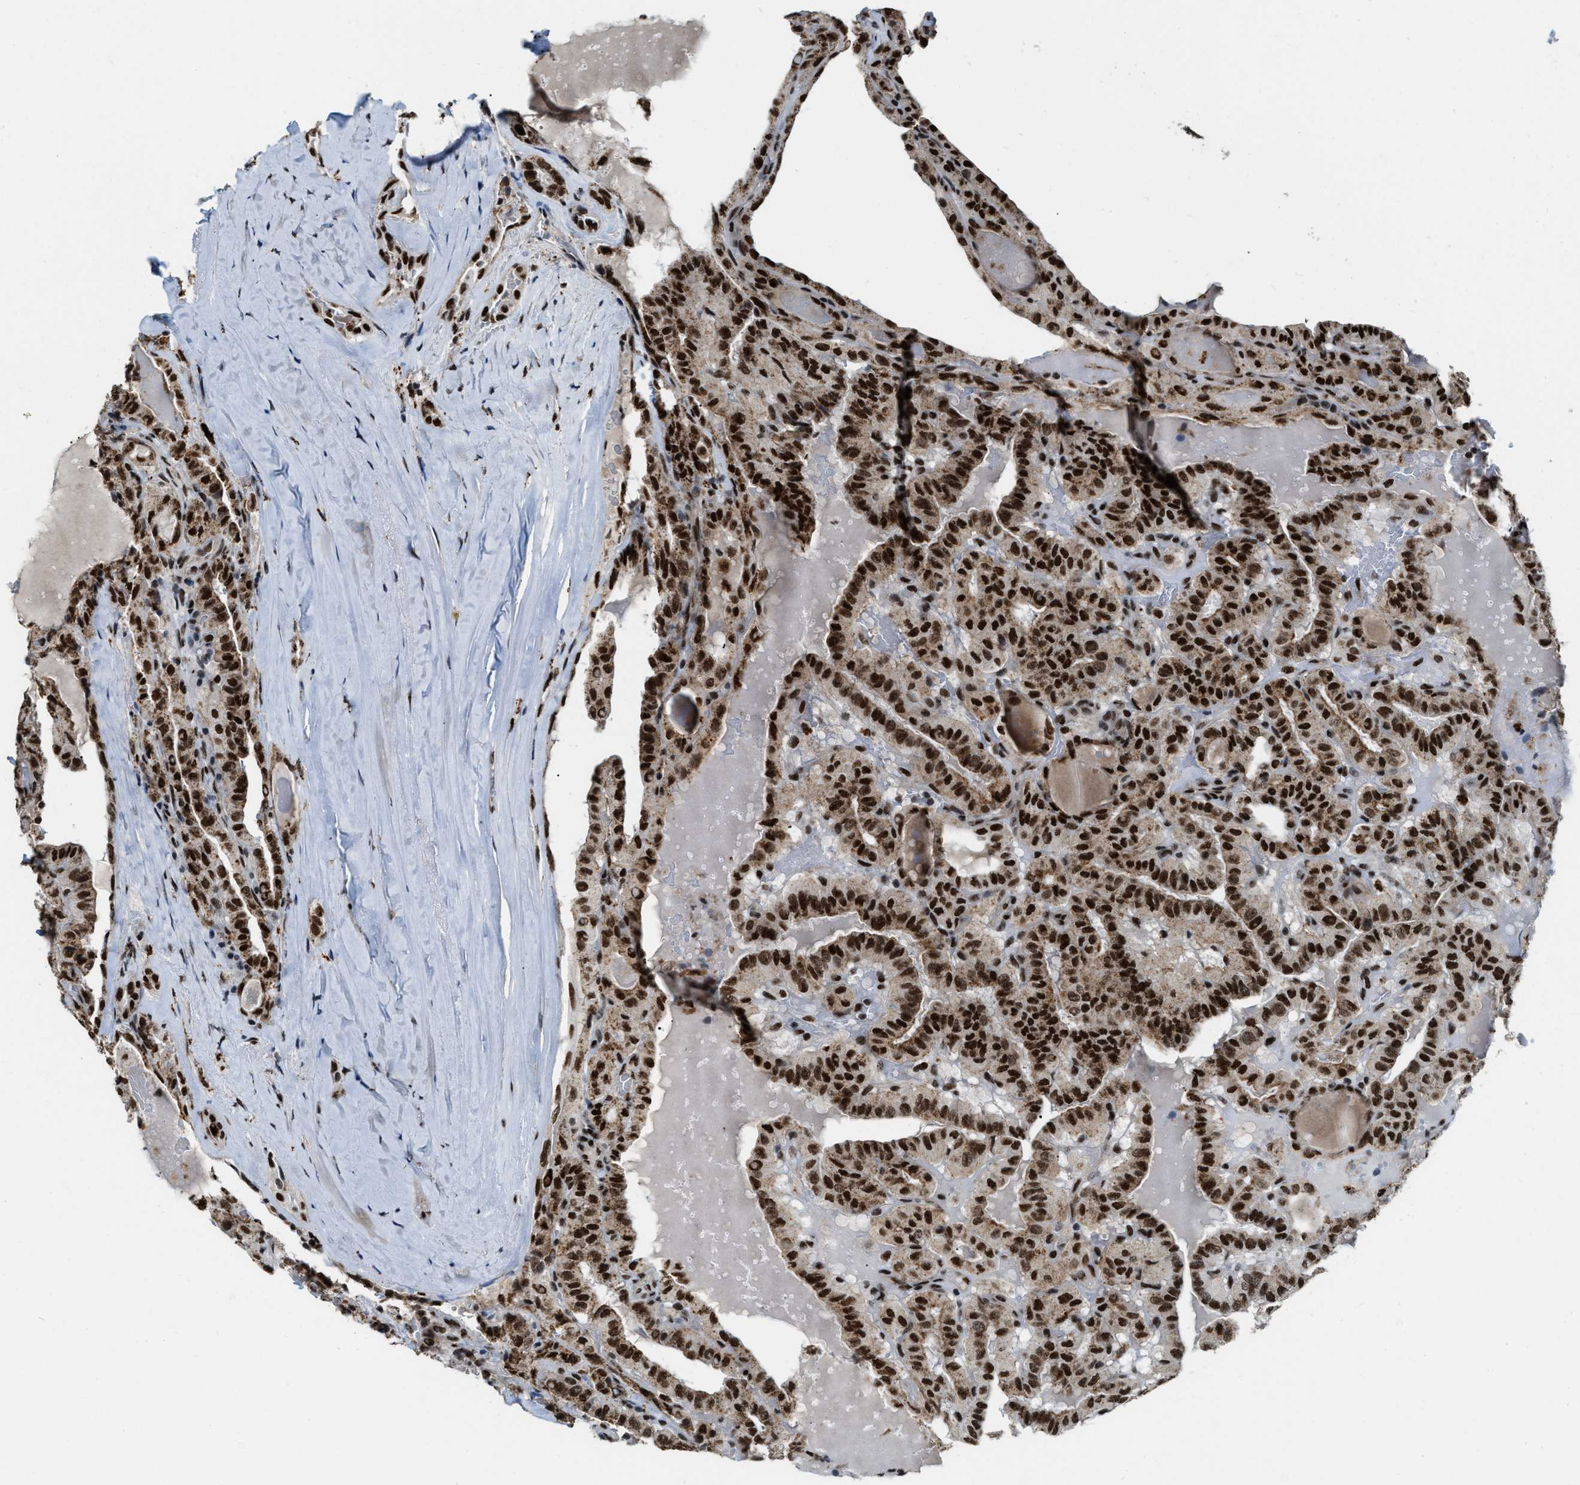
{"staining": {"intensity": "strong", "quantity": ">75%", "location": "cytoplasmic/membranous,nuclear"}, "tissue": "head and neck cancer", "cell_type": "Tumor cells", "image_type": "cancer", "snomed": [{"axis": "morphology", "description": "Squamous cell carcinoma, NOS"}, {"axis": "topography", "description": "Oral tissue"}, {"axis": "topography", "description": "Head-Neck"}], "caption": "Head and neck squamous cell carcinoma stained for a protein (brown) displays strong cytoplasmic/membranous and nuclear positive expression in approximately >75% of tumor cells.", "gene": "NUMA1", "patient": {"sex": "female", "age": 50}}